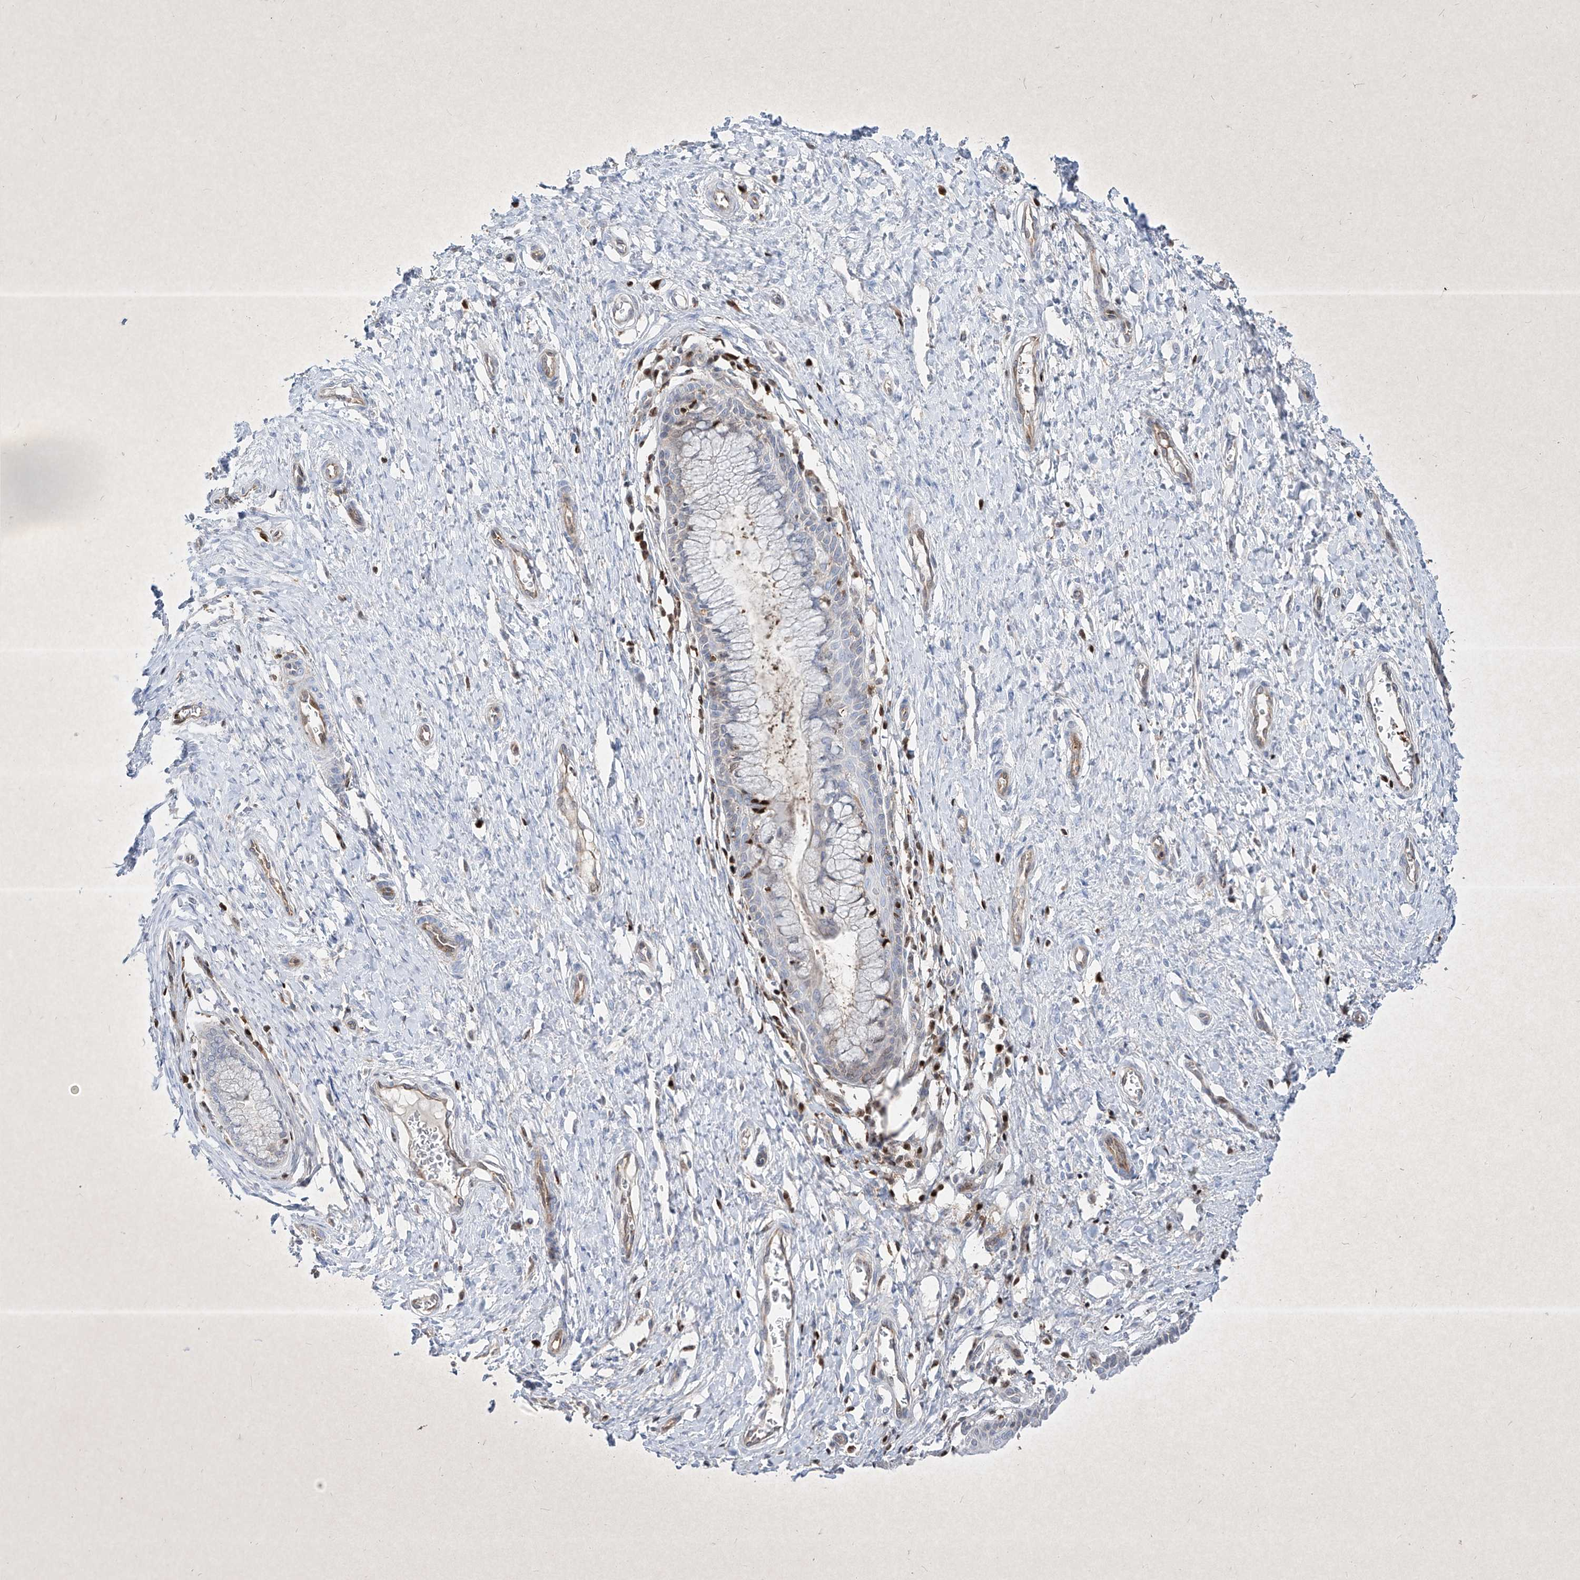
{"staining": {"intensity": "negative", "quantity": "none", "location": "none"}, "tissue": "cervix", "cell_type": "Glandular cells", "image_type": "normal", "snomed": [{"axis": "morphology", "description": "Normal tissue, NOS"}, {"axis": "topography", "description": "Cervix"}], "caption": "The histopathology image exhibits no staining of glandular cells in benign cervix. (Stains: DAB (3,3'-diaminobenzidine) immunohistochemistry with hematoxylin counter stain, Microscopy: brightfield microscopy at high magnification).", "gene": "PSMB10", "patient": {"sex": "female", "age": 55}}